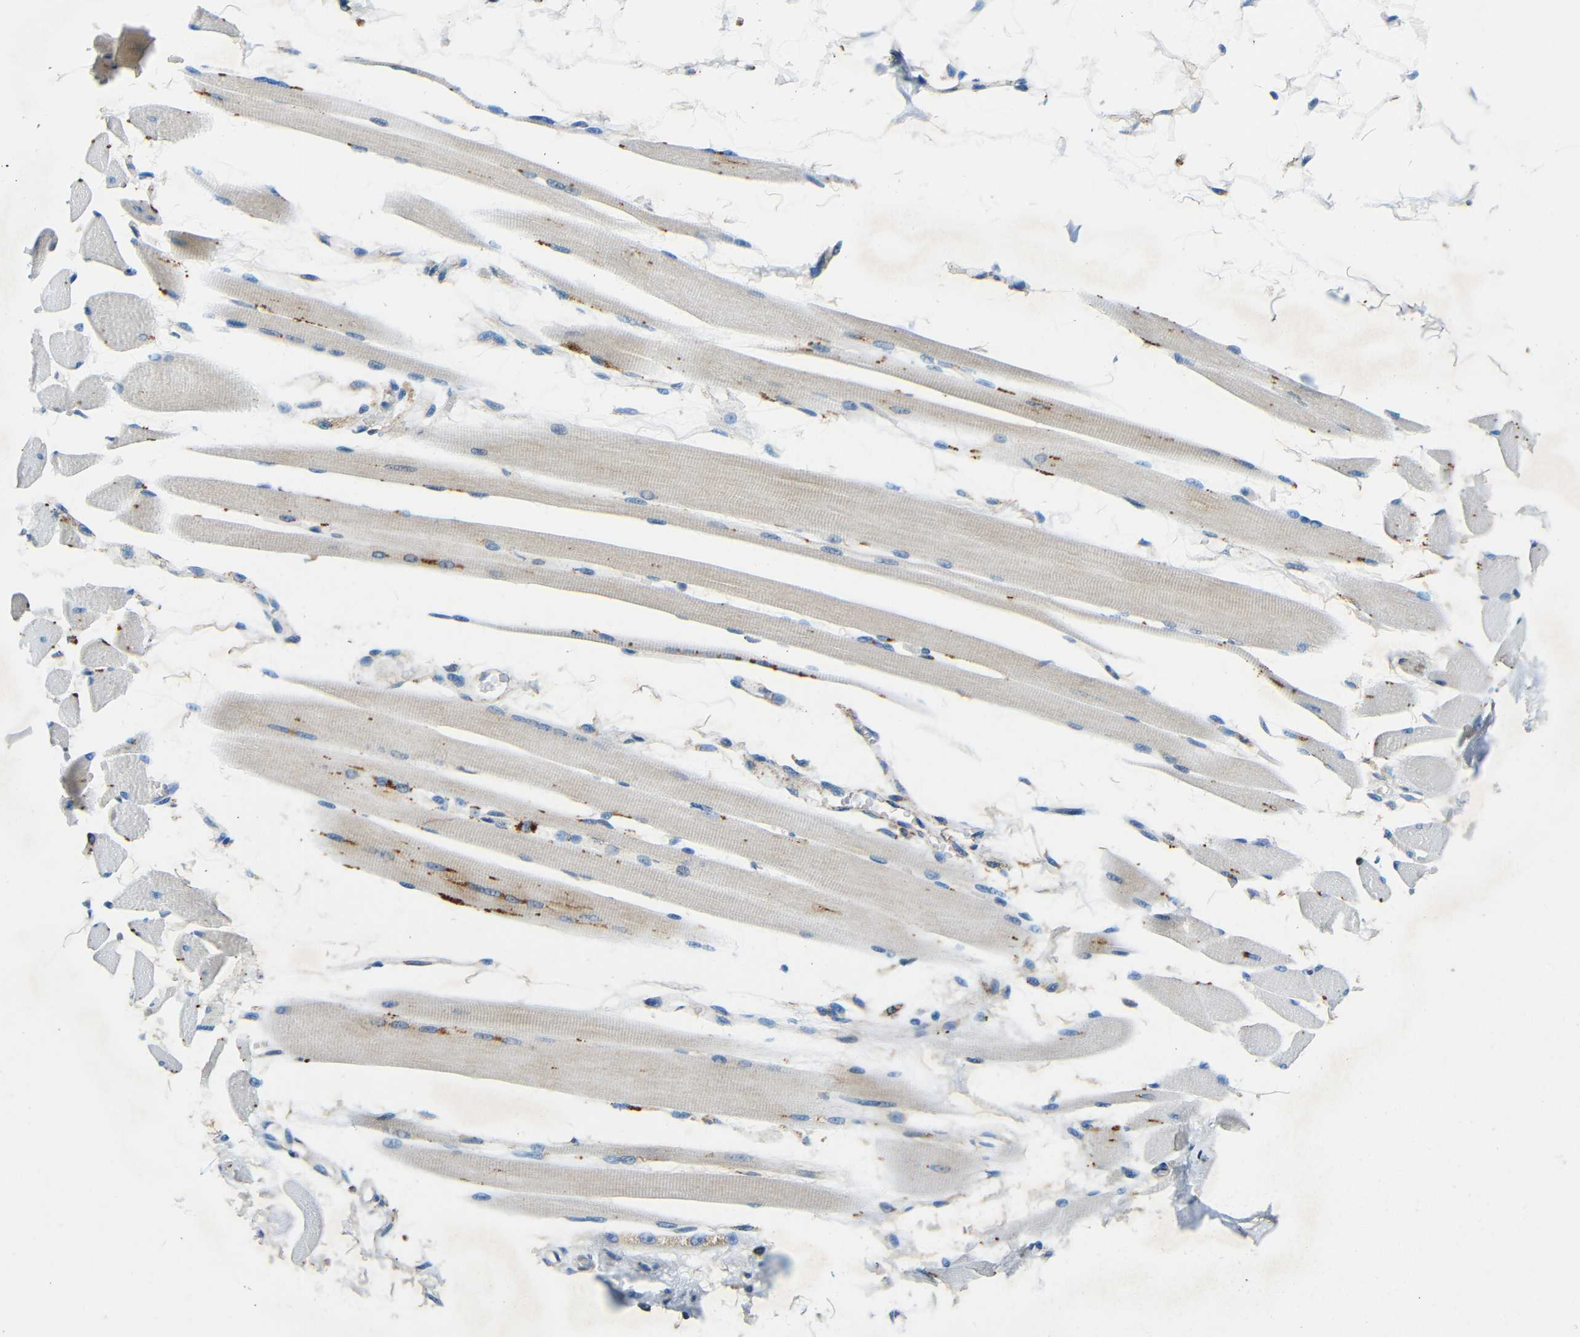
{"staining": {"intensity": "negative", "quantity": "none", "location": "none"}, "tissue": "skeletal muscle", "cell_type": "Myocytes", "image_type": "normal", "snomed": [{"axis": "morphology", "description": "Normal tissue, NOS"}, {"axis": "topography", "description": "Skeletal muscle"}, {"axis": "topography", "description": "Oral tissue"}, {"axis": "topography", "description": "Peripheral nerve tissue"}], "caption": "High power microscopy micrograph of an IHC photomicrograph of normal skeletal muscle, revealing no significant positivity in myocytes.", "gene": "GALNT18", "patient": {"sex": "female", "age": 84}}